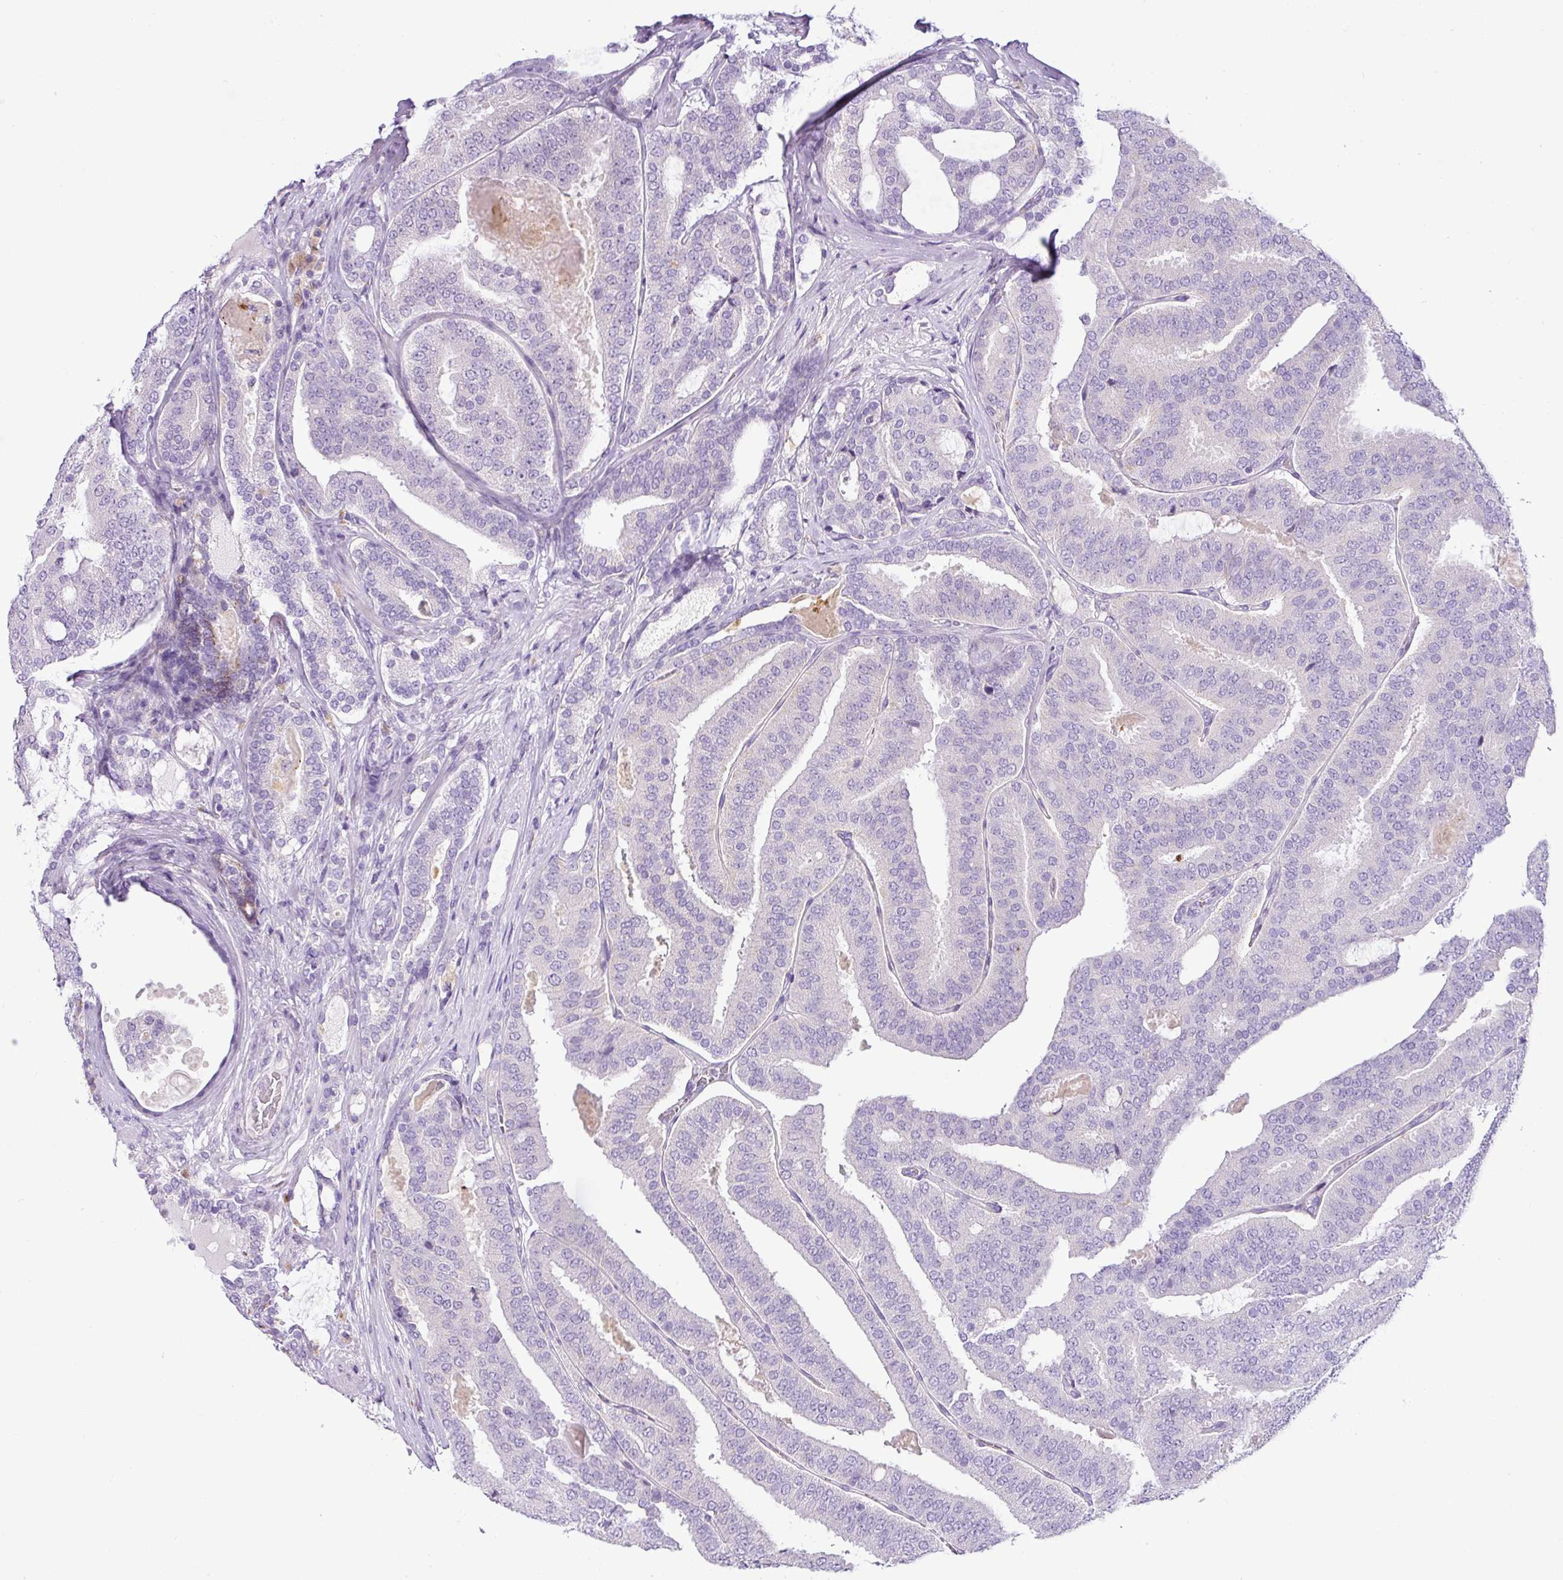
{"staining": {"intensity": "negative", "quantity": "none", "location": "none"}, "tissue": "prostate cancer", "cell_type": "Tumor cells", "image_type": "cancer", "snomed": [{"axis": "morphology", "description": "Adenocarcinoma, High grade"}, {"axis": "topography", "description": "Prostate"}], "caption": "This is an IHC image of prostate adenocarcinoma (high-grade). There is no staining in tumor cells.", "gene": "HMCN2", "patient": {"sex": "male", "age": 65}}